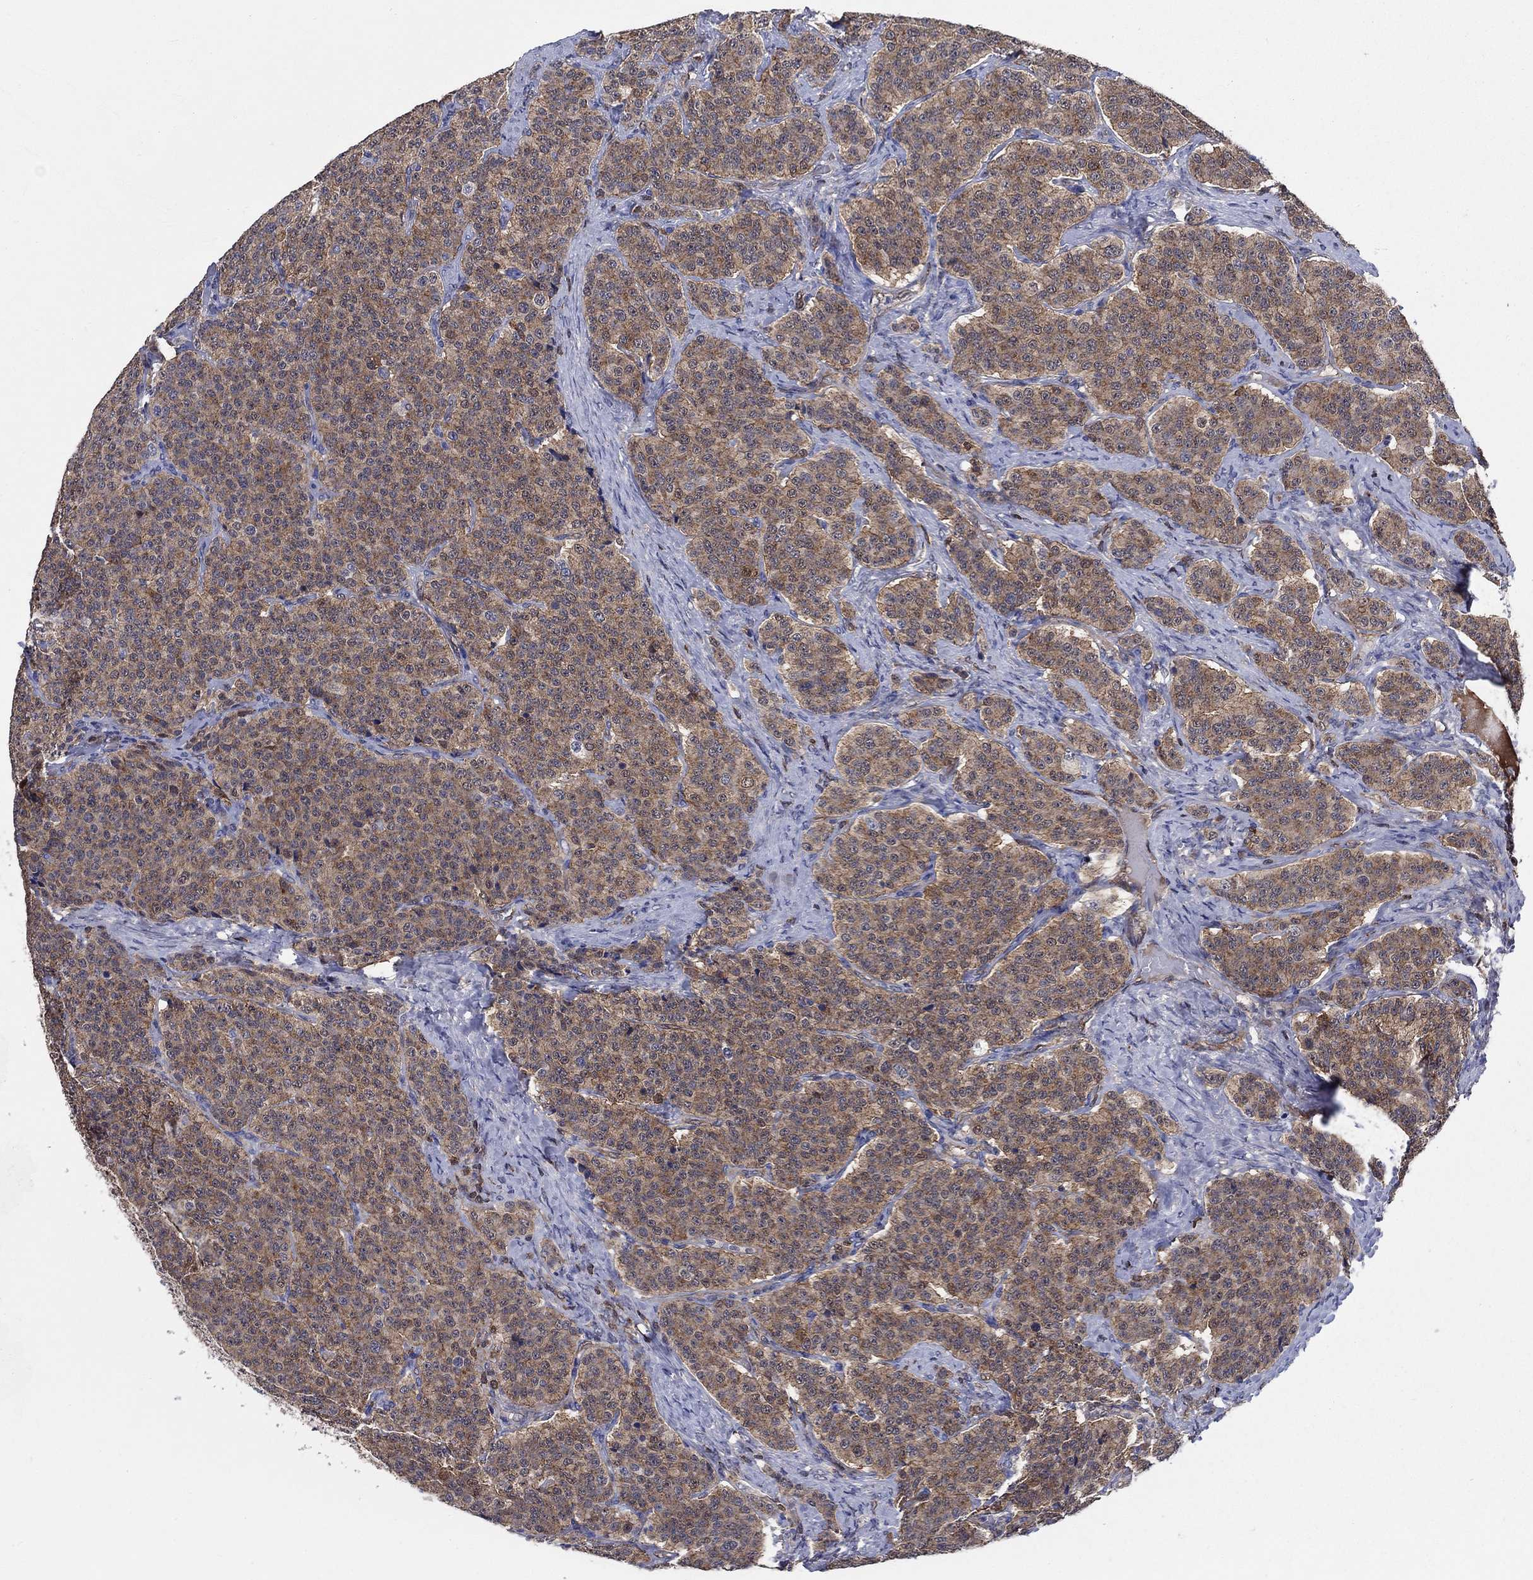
{"staining": {"intensity": "moderate", "quantity": ">75%", "location": "cytoplasmic/membranous"}, "tissue": "carcinoid", "cell_type": "Tumor cells", "image_type": "cancer", "snomed": [{"axis": "morphology", "description": "Carcinoid, malignant, NOS"}, {"axis": "topography", "description": "Small intestine"}], "caption": "DAB immunohistochemical staining of carcinoid demonstrates moderate cytoplasmic/membranous protein staining in about >75% of tumor cells.", "gene": "AGFG2", "patient": {"sex": "female", "age": 58}}